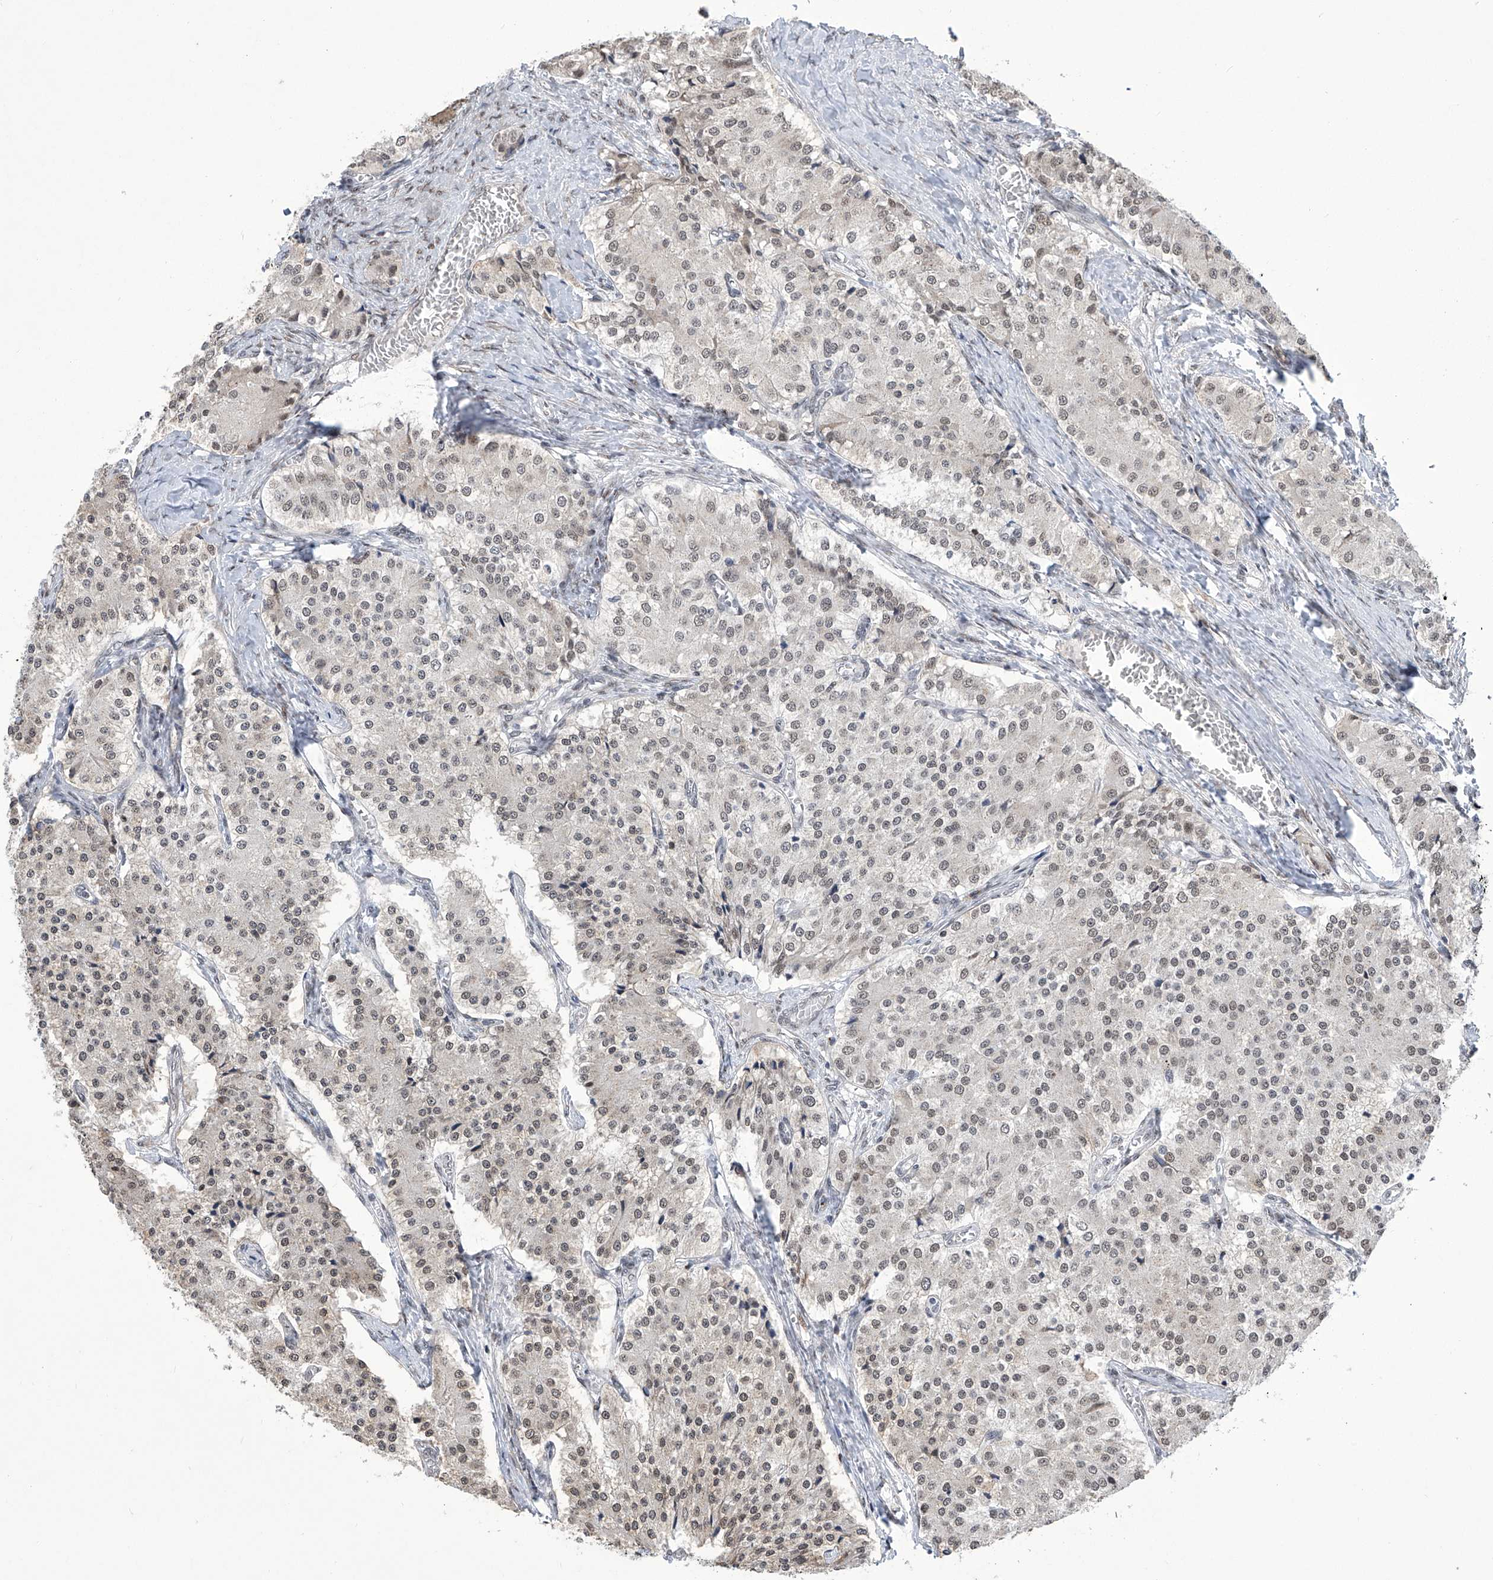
{"staining": {"intensity": "weak", "quantity": "<25%", "location": "nuclear"}, "tissue": "carcinoid", "cell_type": "Tumor cells", "image_type": "cancer", "snomed": [{"axis": "morphology", "description": "Carcinoid, malignant, NOS"}, {"axis": "topography", "description": "Colon"}], "caption": "The micrograph demonstrates no staining of tumor cells in carcinoid (malignant).", "gene": "CEP290", "patient": {"sex": "female", "age": 52}}